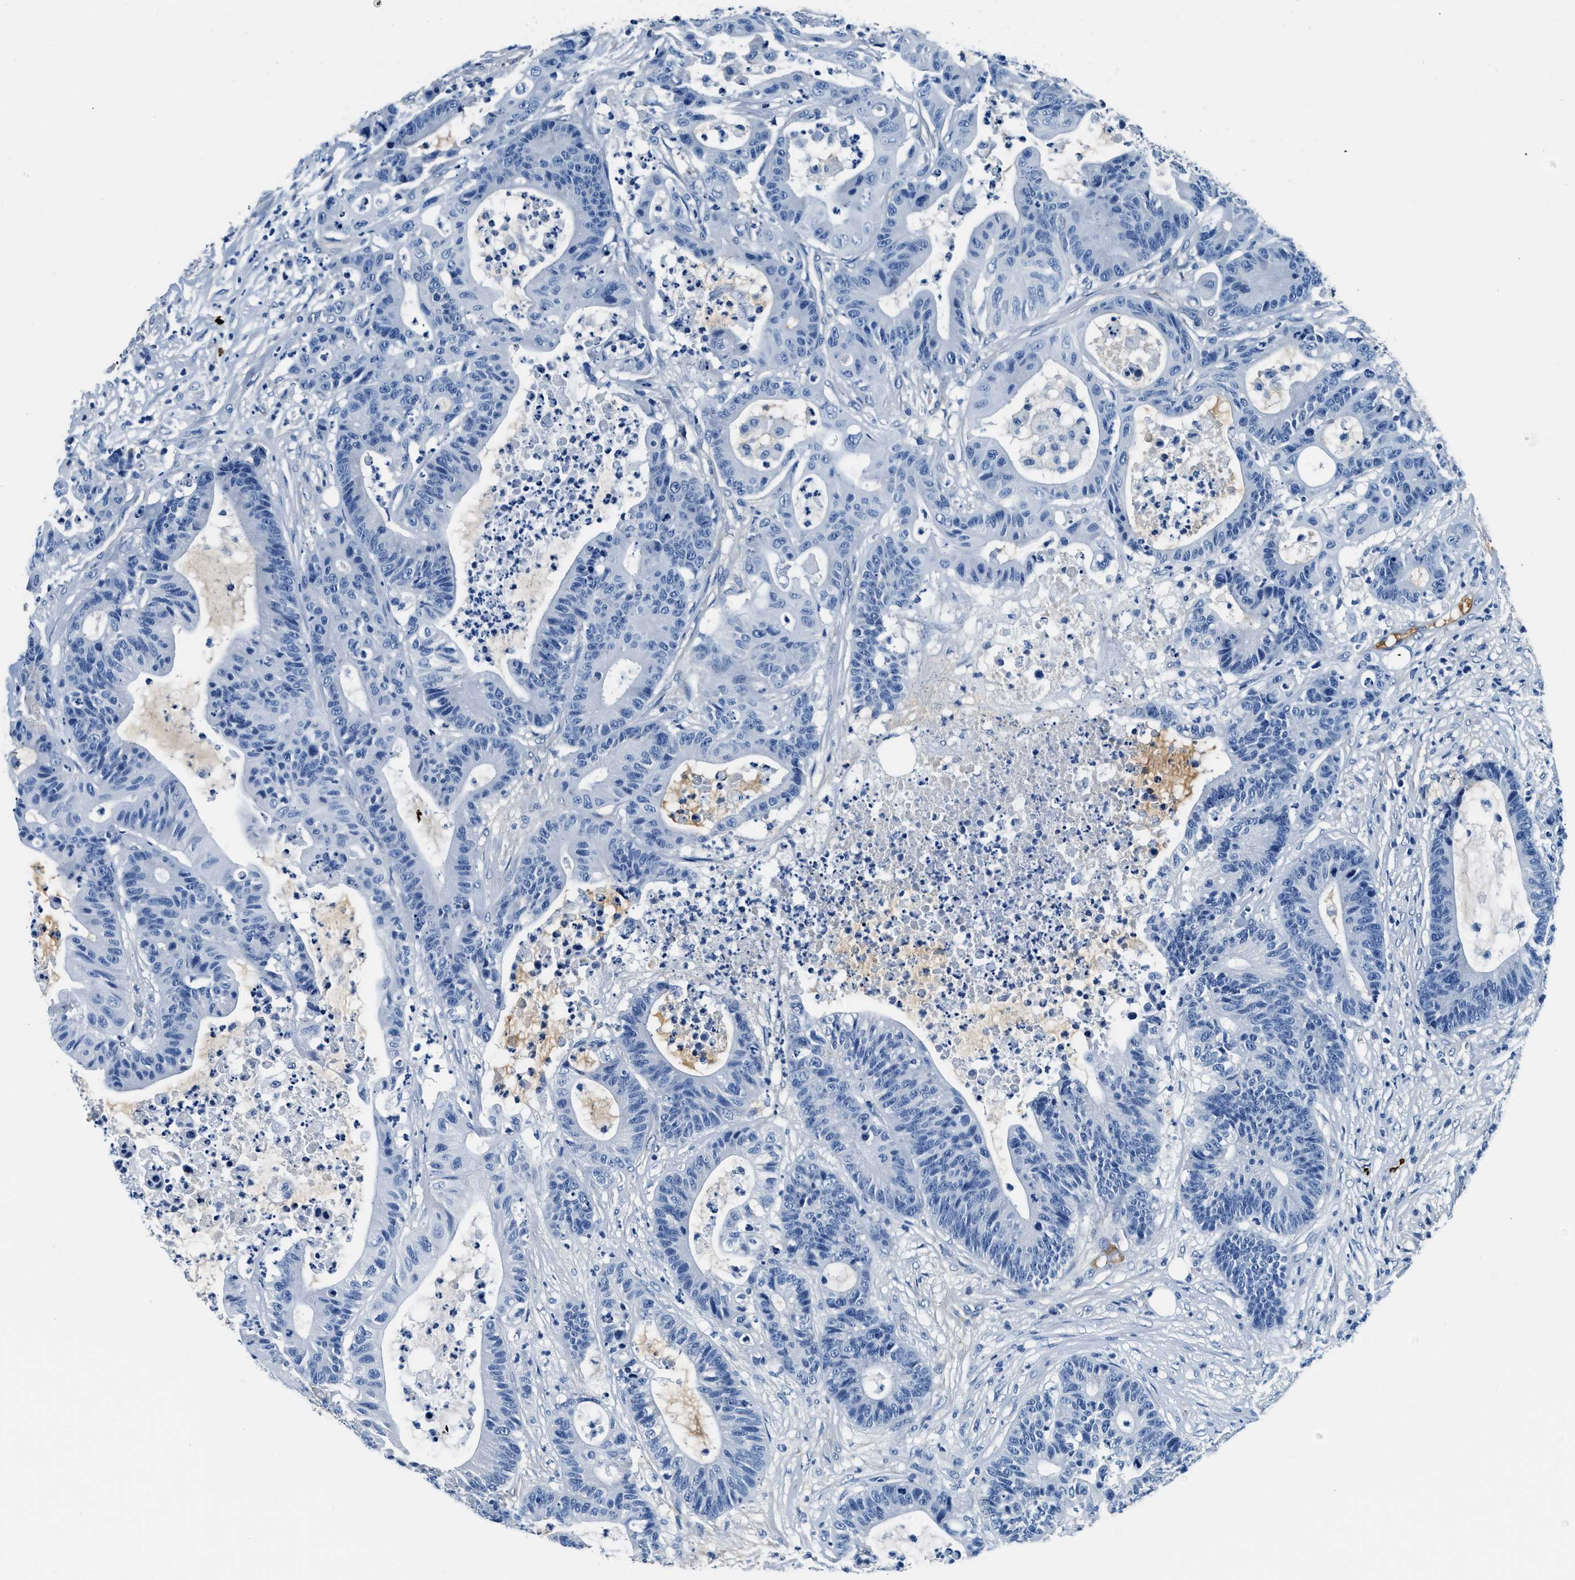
{"staining": {"intensity": "negative", "quantity": "none", "location": "none"}, "tissue": "colorectal cancer", "cell_type": "Tumor cells", "image_type": "cancer", "snomed": [{"axis": "morphology", "description": "Adenocarcinoma, NOS"}, {"axis": "topography", "description": "Colon"}], "caption": "Tumor cells are negative for protein expression in human colorectal cancer (adenocarcinoma). Nuclei are stained in blue.", "gene": "TMEM186", "patient": {"sex": "female", "age": 84}}